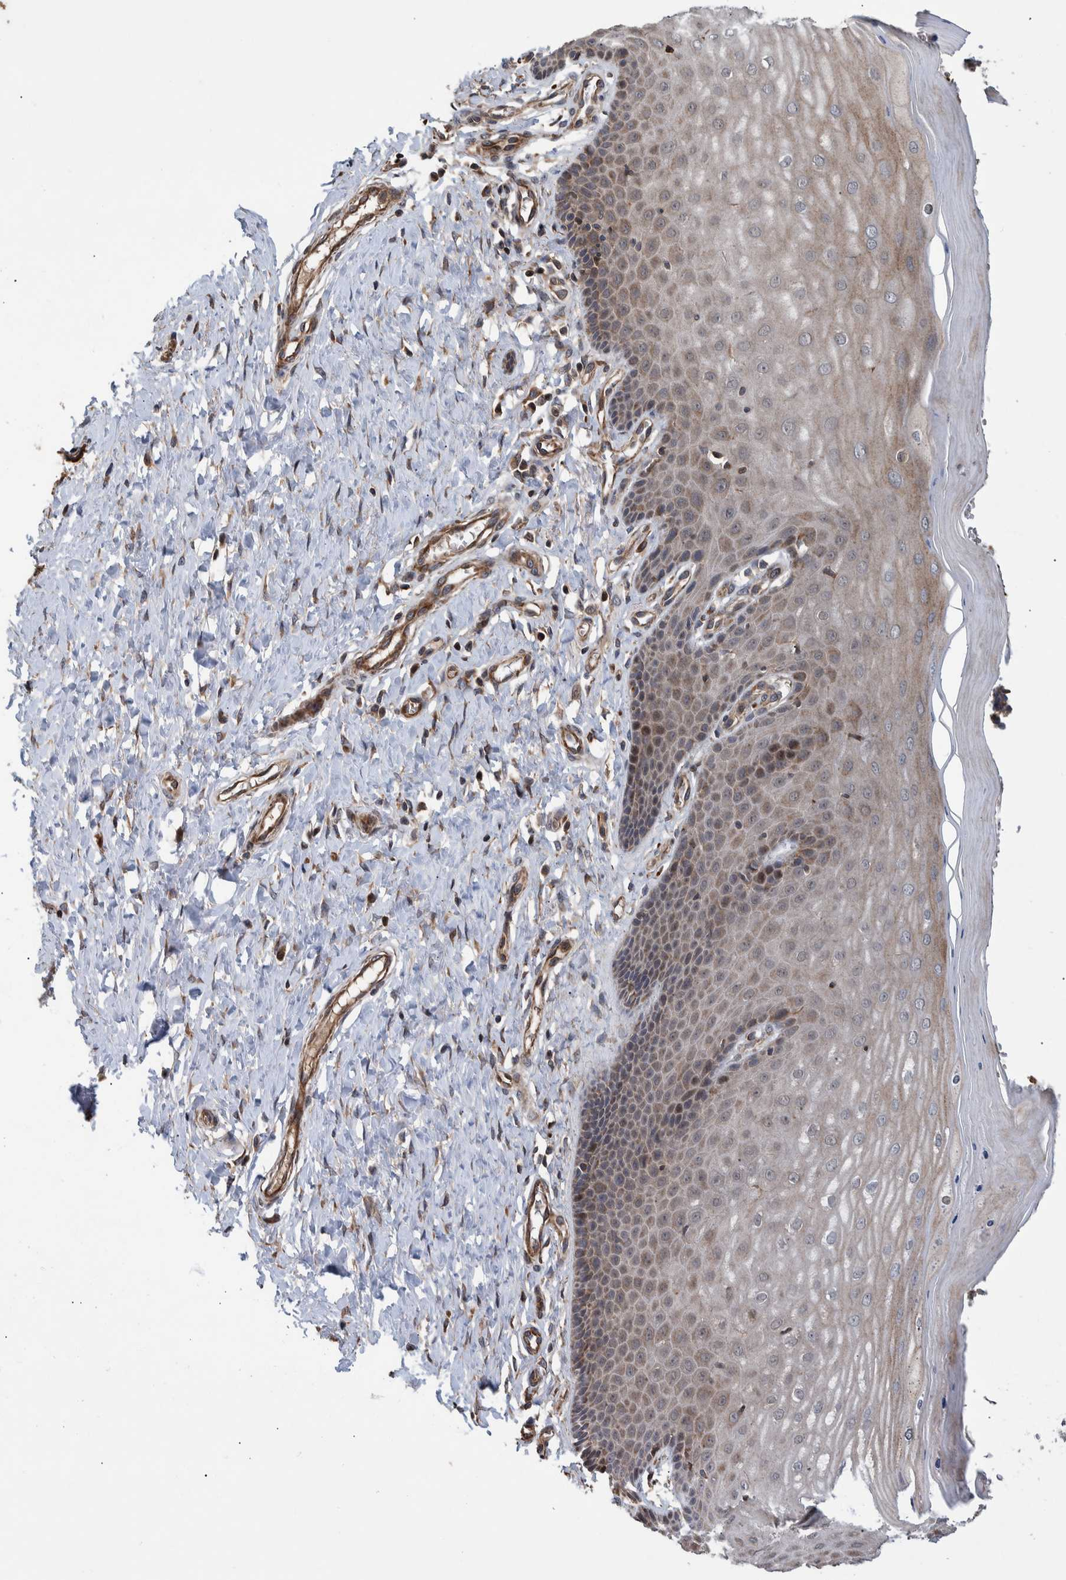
{"staining": {"intensity": "moderate", "quantity": ">75%", "location": "cytoplasmic/membranous"}, "tissue": "cervix", "cell_type": "Glandular cells", "image_type": "normal", "snomed": [{"axis": "morphology", "description": "Normal tissue, NOS"}, {"axis": "topography", "description": "Cervix"}], "caption": "The image shows immunohistochemical staining of normal cervix. There is moderate cytoplasmic/membranous positivity is seen in about >75% of glandular cells. The protein is stained brown, and the nuclei are stained in blue (DAB IHC with brightfield microscopy, high magnification).", "gene": "B3GNTL1", "patient": {"sex": "female", "age": 55}}